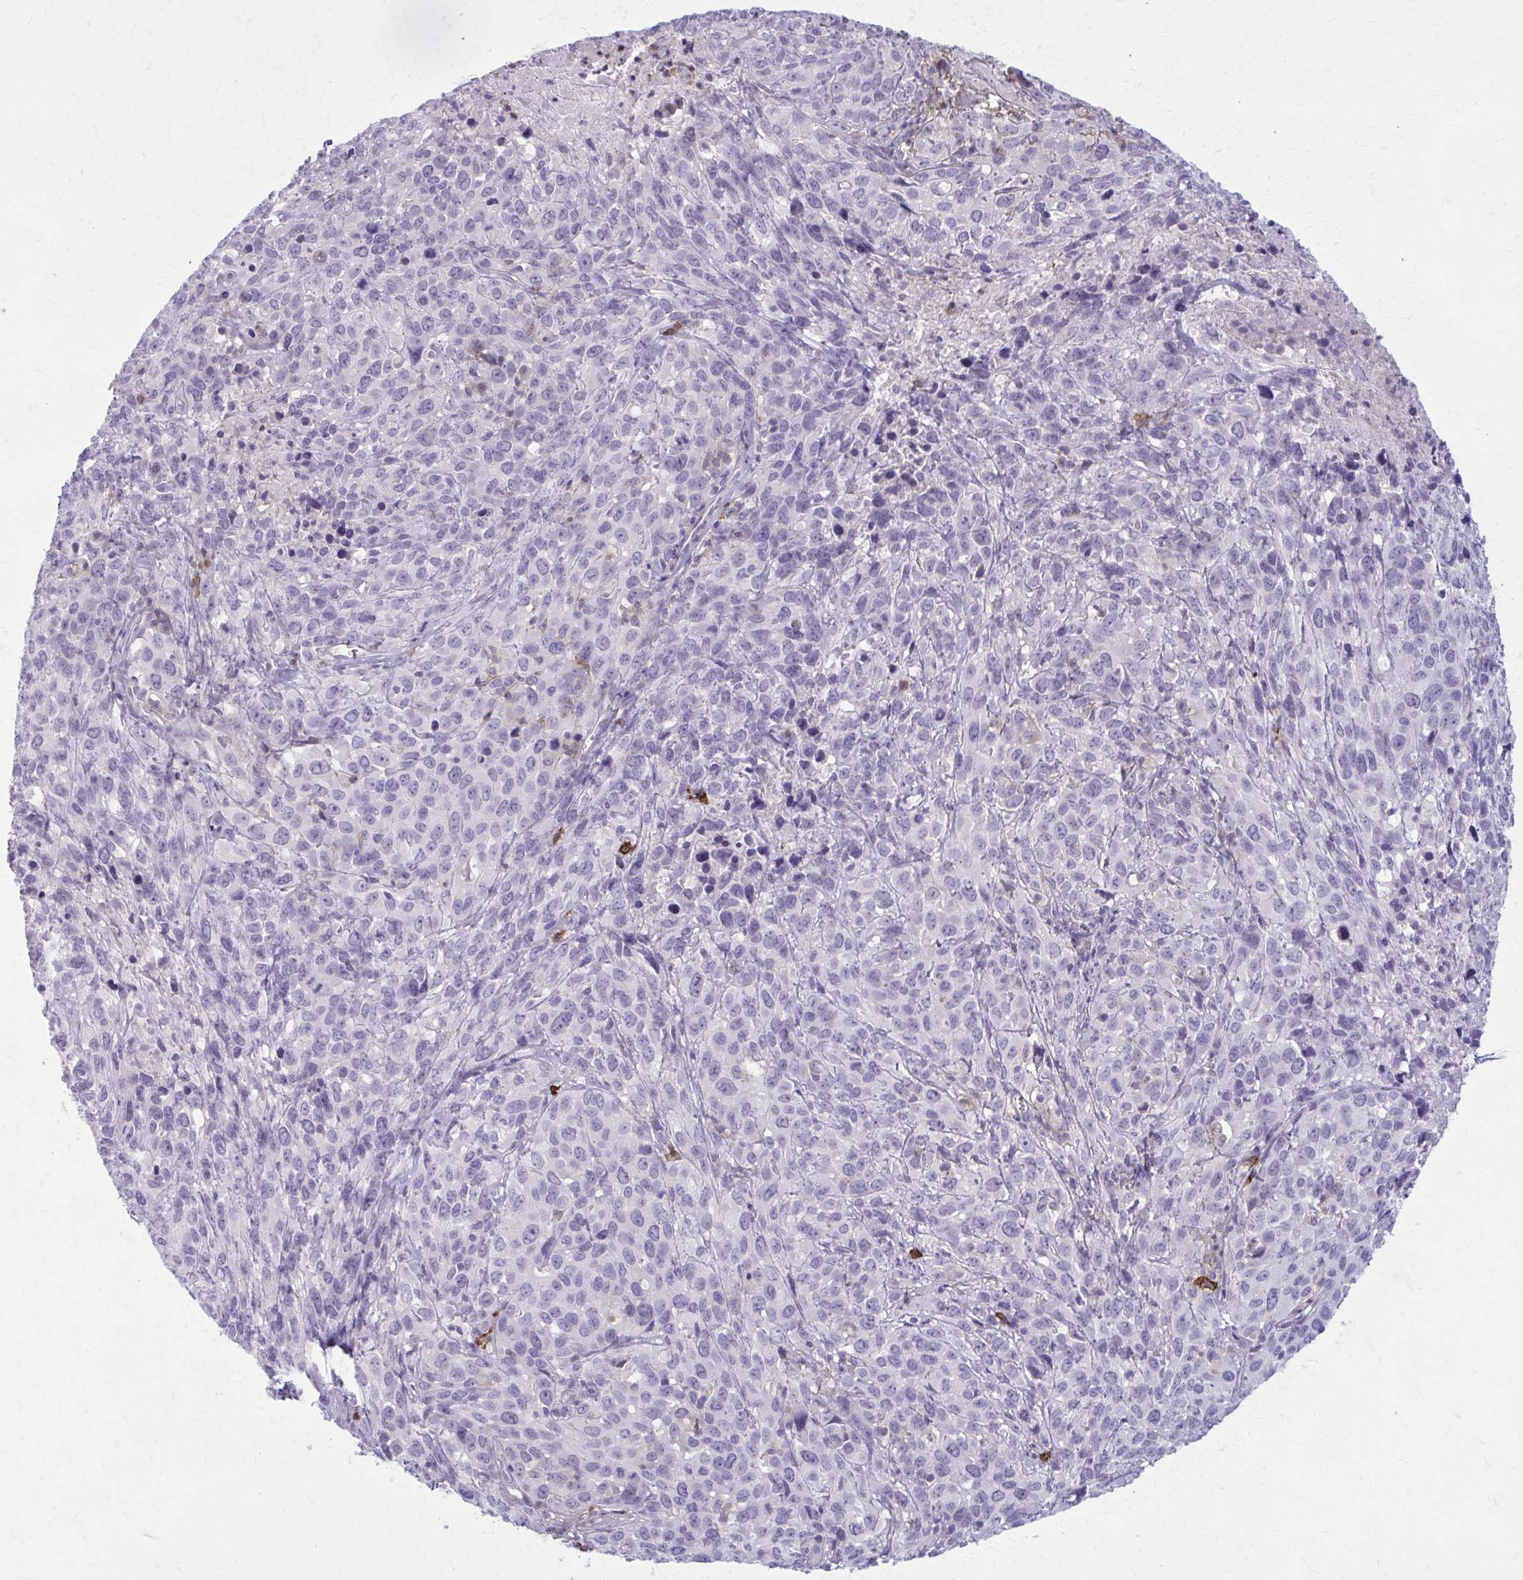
{"staining": {"intensity": "negative", "quantity": "none", "location": "none"}, "tissue": "cervical cancer", "cell_type": "Tumor cells", "image_type": "cancer", "snomed": [{"axis": "morphology", "description": "Normal tissue, NOS"}, {"axis": "morphology", "description": "Squamous cell carcinoma, NOS"}, {"axis": "topography", "description": "Cervix"}], "caption": "Tumor cells are negative for brown protein staining in cervical cancer (squamous cell carcinoma).", "gene": "CD38", "patient": {"sex": "female", "age": 51}}